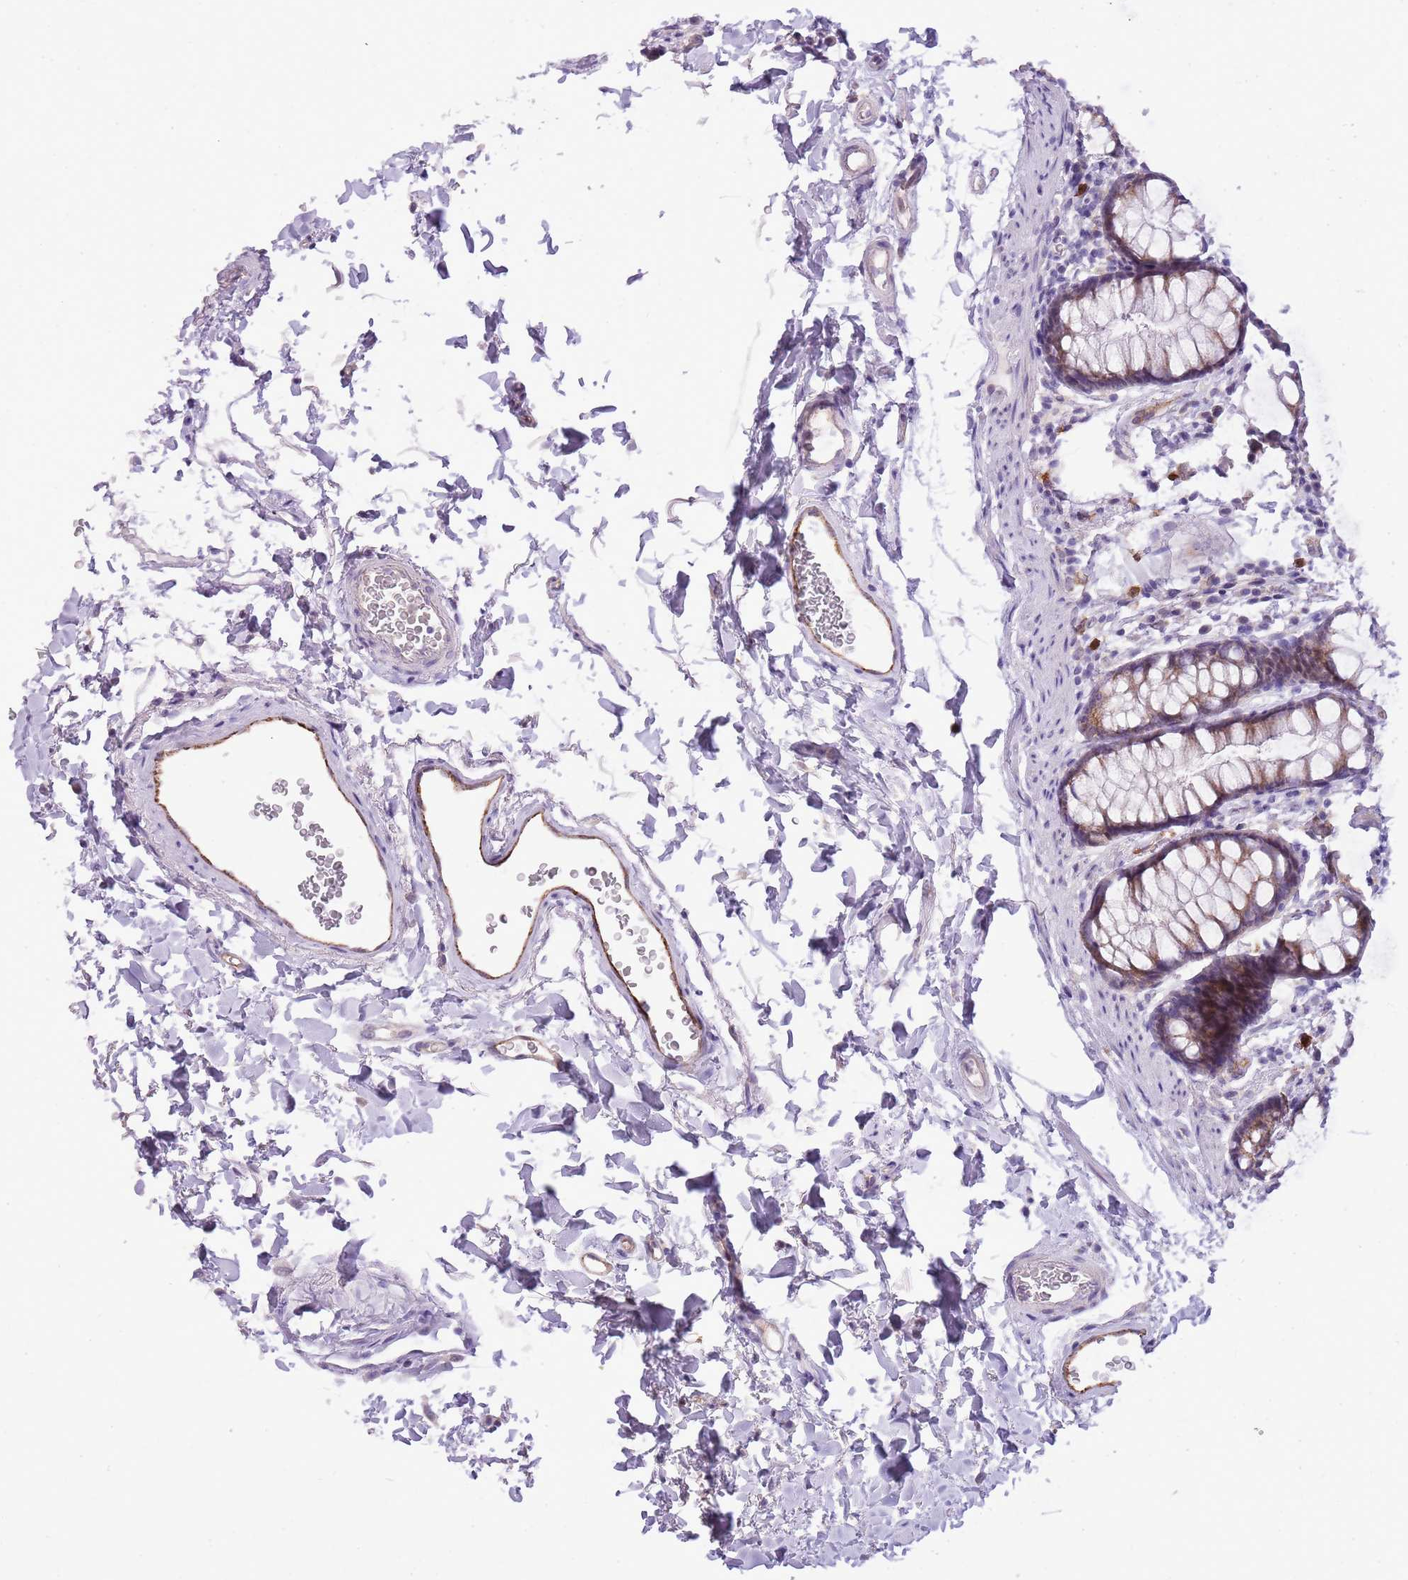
{"staining": {"intensity": "moderate", "quantity": ">75%", "location": "cytoplasmic/membranous"}, "tissue": "rectum", "cell_type": "Glandular cells", "image_type": "normal", "snomed": [{"axis": "morphology", "description": "Normal tissue, NOS"}, {"axis": "topography", "description": "Rectum"}], "caption": "The immunohistochemical stain highlights moderate cytoplasmic/membranous positivity in glandular cells of normal rectum. (Stains: DAB in brown, nuclei in blue, Microscopy: brightfield microscopy at high magnification).", "gene": "PCNX1", "patient": {"sex": "female", "age": 65}}